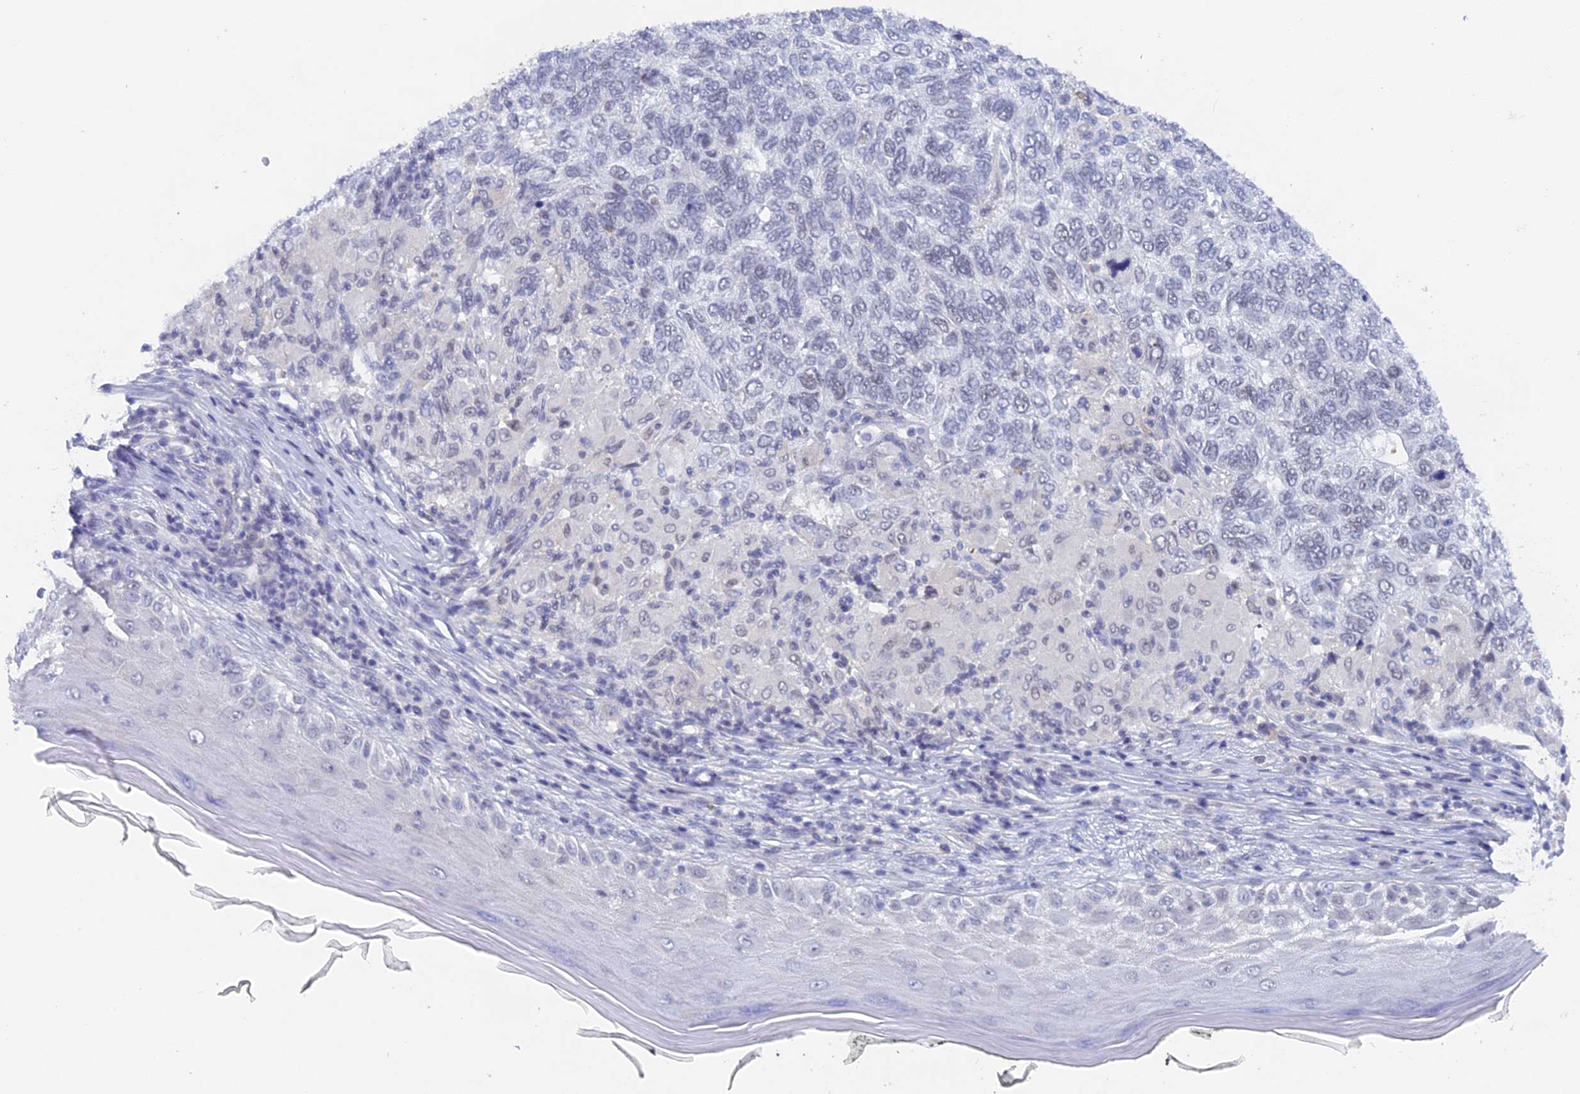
{"staining": {"intensity": "negative", "quantity": "none", "location": "none"}, "tissue": "skin cancer", "cell_type": "Tumor cells", "image_type": "cancer", "snomed": [{"axis": "morphology", "description": "Basal cell carcinoma"}, {"axis": "topography", "description": "Skin"}], "caption": "This micrograph is of skin cancer (basal cell carcinoma) stained with immunohistochemistry (IHC) to label a protein in brown with the nuclei are counter-stained blue. There is no staining in tumor cells.", "gene": "BRD2", "patient": {"sex": "female", "age": 65}}